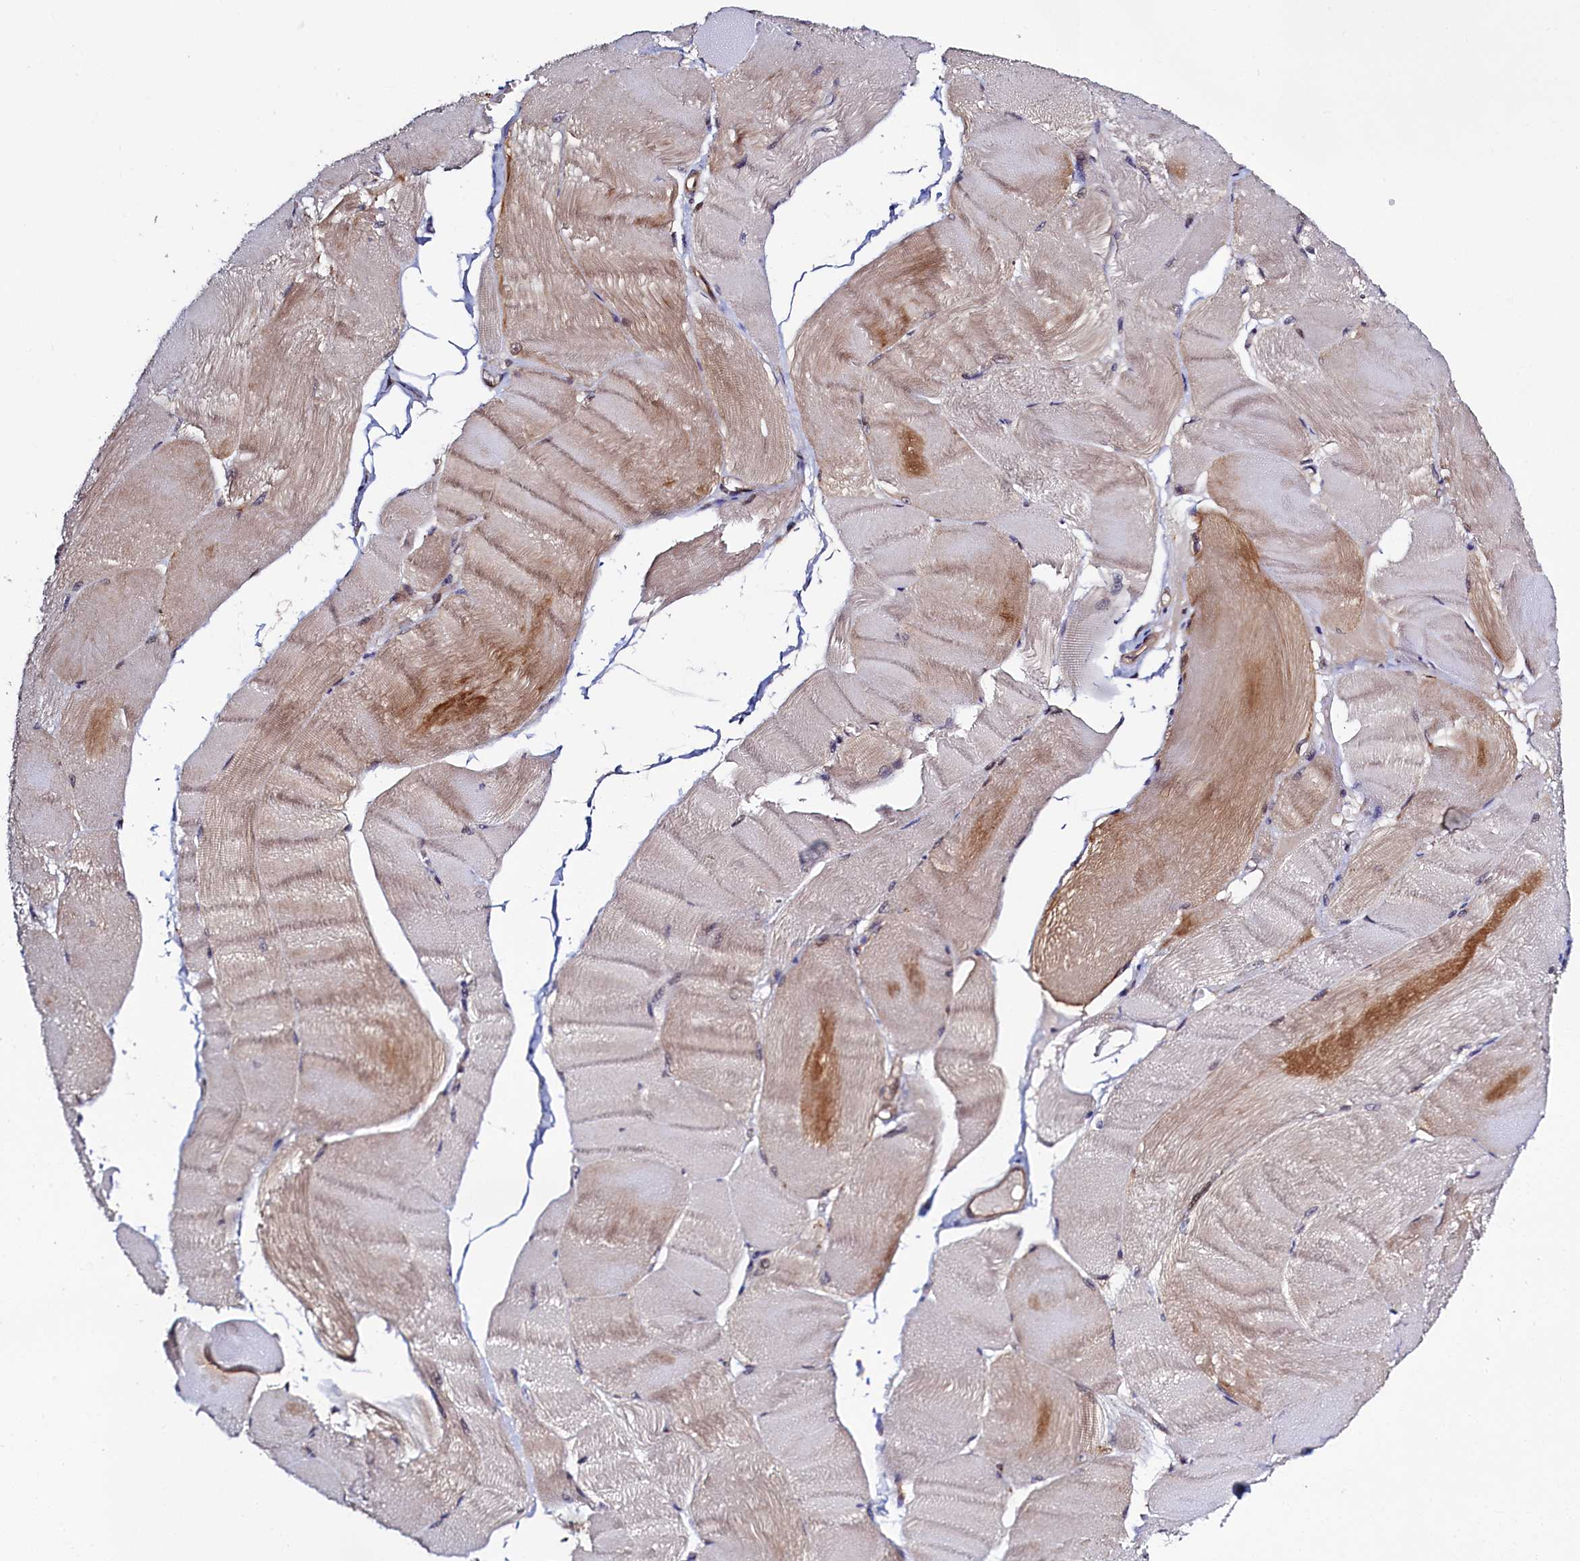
{"staining": {"intensity": "moderate", "quantity": "25%-75%", "location": "cytoplasmic/membranous"}, "tissue": "skeletal muscle", "cell_type": "Myocytes", "image_type": "normal", "snomed": [{"axis": "morphology", "description": "Normal tissue, NOS"}, {"axis": "morphology", "description": "Basal cell carcinoma"}, {"axis": "topography", "description": "Skeletal muscle"}], "caption": "Myocytes show medium levels of moderate cytoplasmic/membranous expression in approximately 25%-75% of cells in normal skeletal muscle.", "gene": "SLC16A14", "patient": {"sex": "female", "age": 64}}